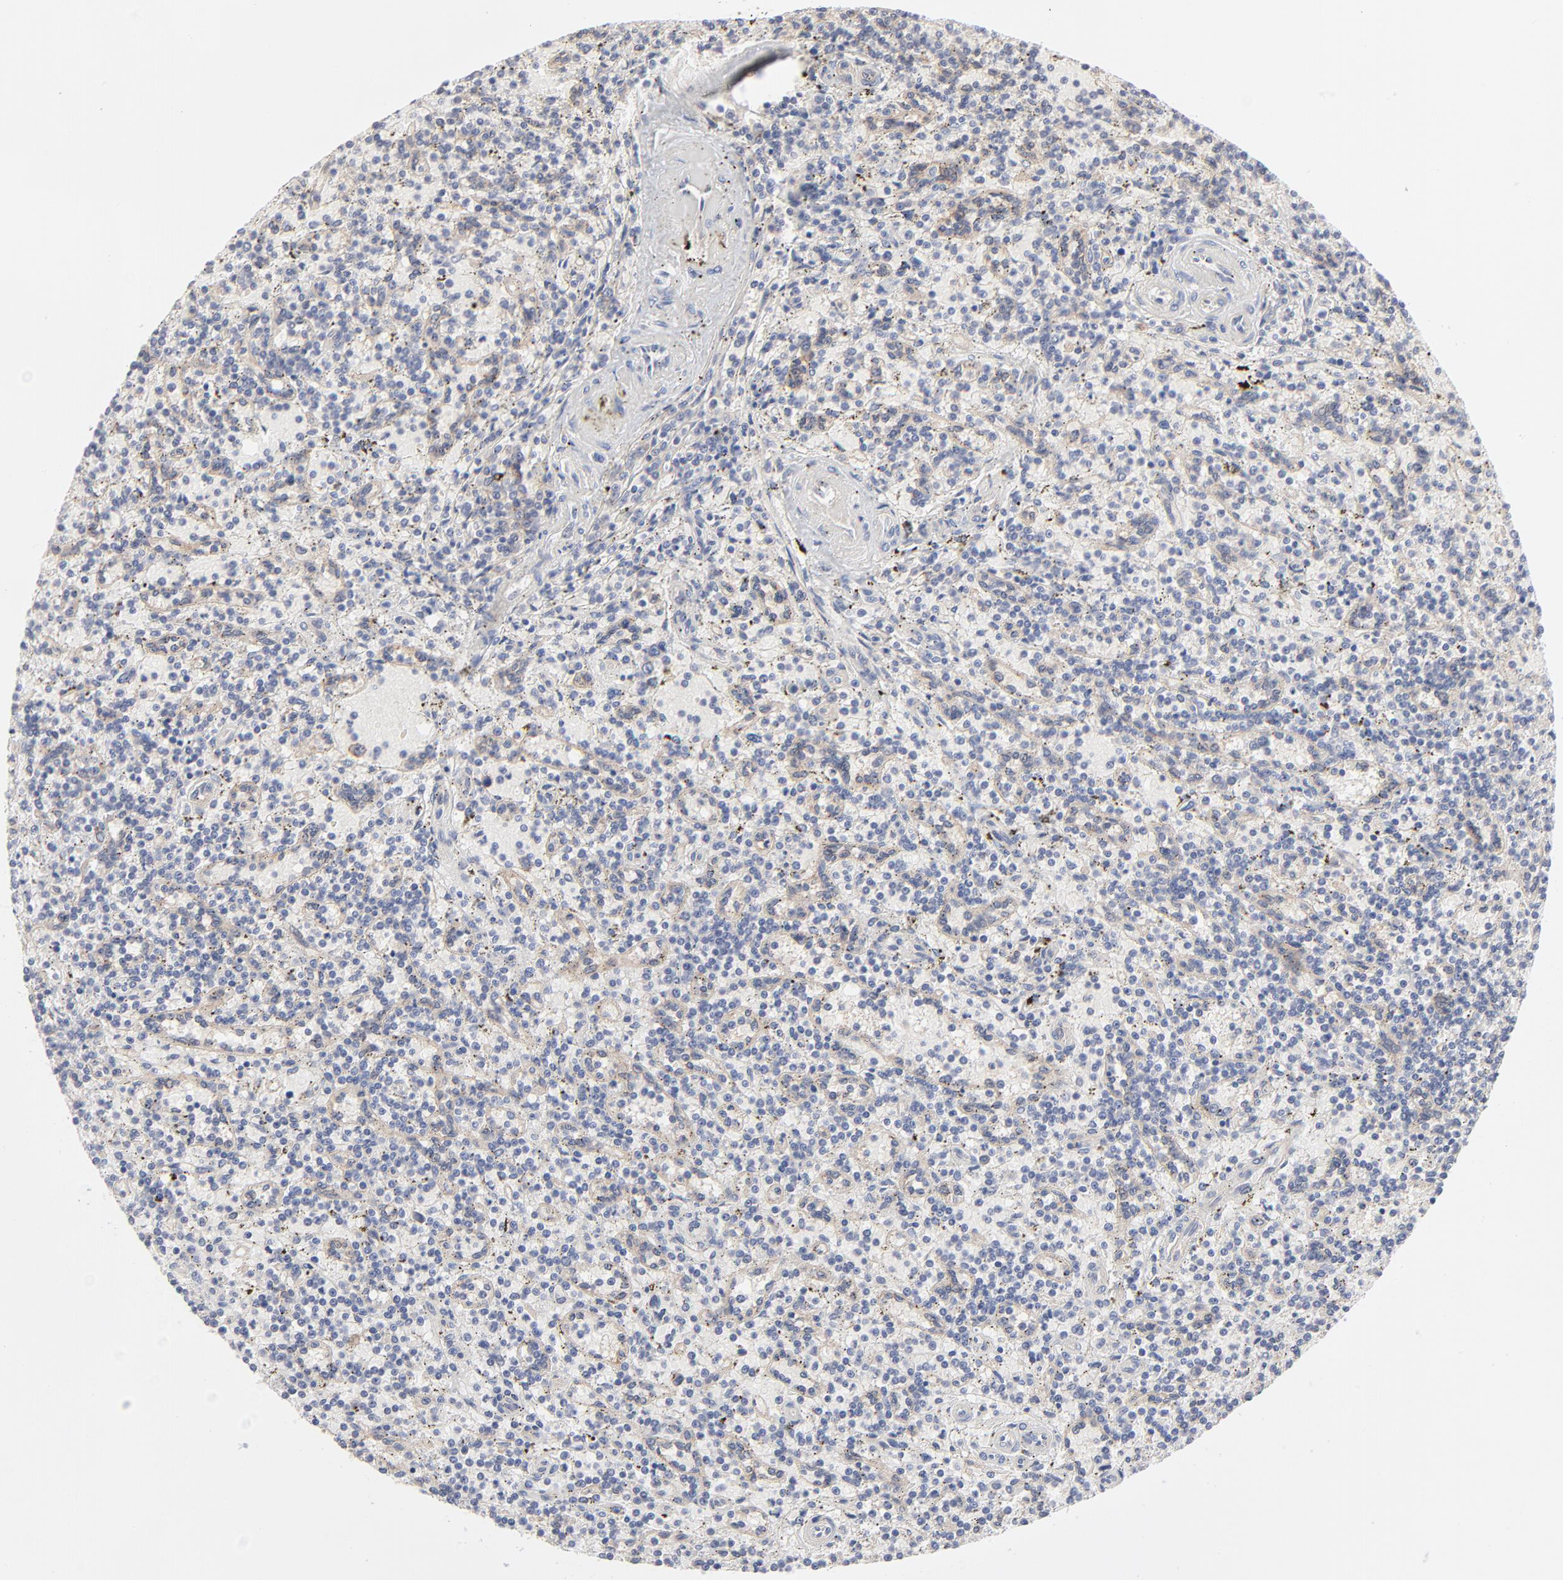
{"staining": {"intensity": "negative", "quantity": "none", "location": "none"}, "tissue": "lymphoma", "cell_type": "Tumor cells", "image_type": "cancer", "snomed": [{"axis": "morphology", "description": "Malignant lymphoma, non-Hodgkin's type, Low grade"}, {"axis": "topography", "description": "Spleen"}], "caption": "Immunohistochemistry (IHC) histopathology image of neoplastic tissue: human lymphoma stained with DAB displays no significant protein positivity in tumor cells.", "gene": "SLC16A1", "patient": {"sex": "male", "age": 73}}